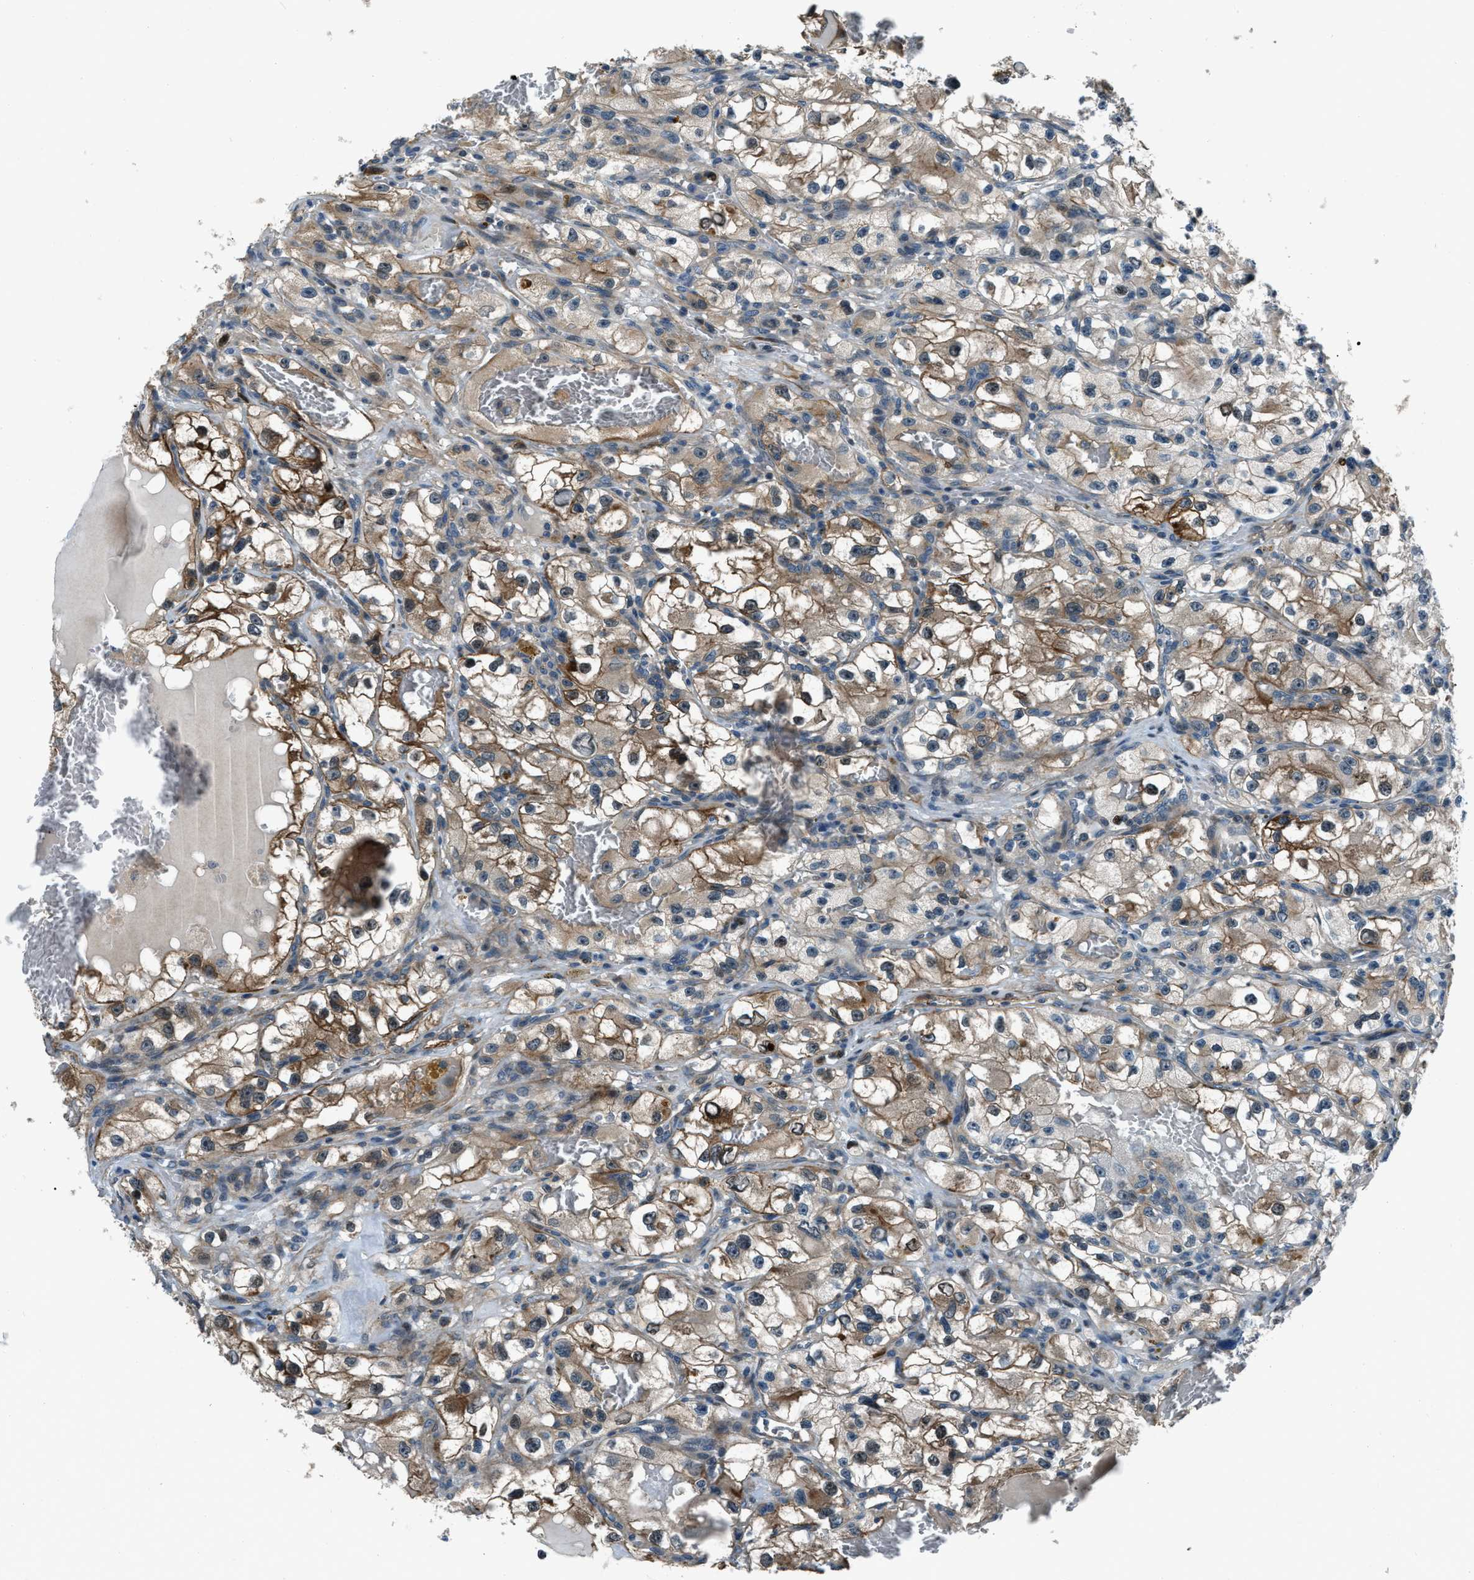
{"staining": {"intensity": "moderate", "quantity": "25%-75%", "location": "cytoplasmic/membranous"}, "tissue": "renal cancer", "cell_type": "Tumor cells", "image_type": "cancer", "snomed": [{"axis": "morphology", "description": "Adenocarcinoma, NOS"}, {"axis": "topography", "description": "Kidney"}], "caption": "Immunohistochemical staining of human adenocarcinoma (renal) displays medium levels of moderate cytoplasmic/membranous staining in approximately 25%-75% of tumor cells.", "gene": "NUDCD3", "patient": {"sex": "female", "age": 57}}